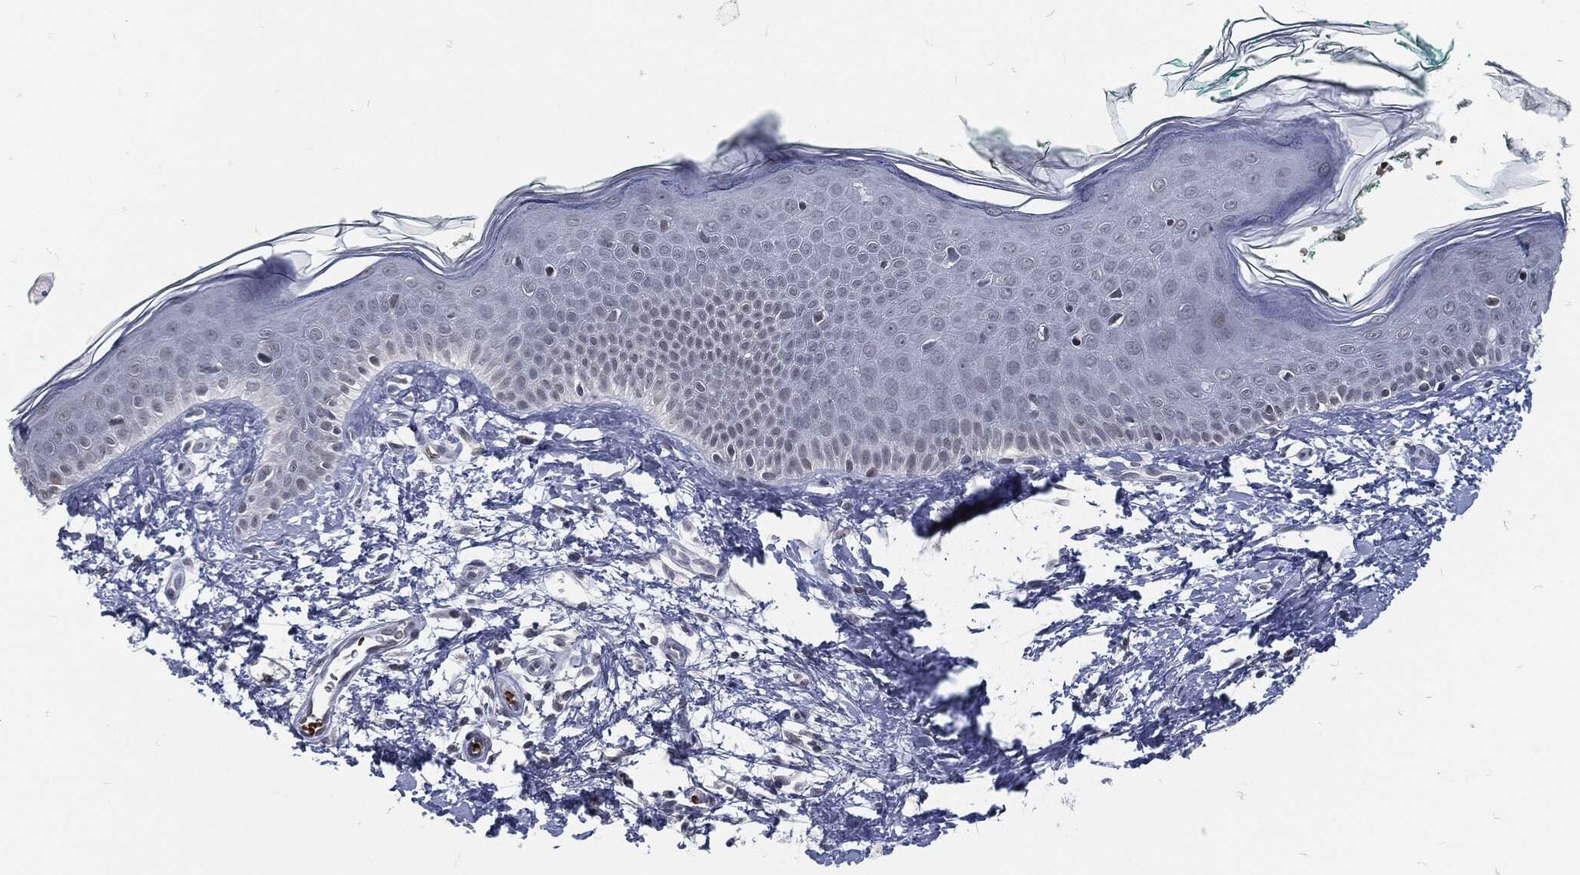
{"staining": {"intensity": "negative", "quantity": "none", "location": "none"}, "tissue": "skin", "cell_type": "Fibroblasts", "image_type": "normal", "snomed": [{"axis": "morphology", "description": "Normal tissue, NOS"}, {"axis": "morphology", "description": "Basal cell carcinoma"}, {"axis": "topography", "description": "Skin"}], "caption": "High magnification brightfield microscopy of unremarkable skin stained with DAB (3,3'-diaminobenzidine) (brown) and counterstained with hematoxylin (blue): fibroblasts show no significant positivity.", "gene": "ANXA1", "patient": {"sex": "male", "age": 33}}